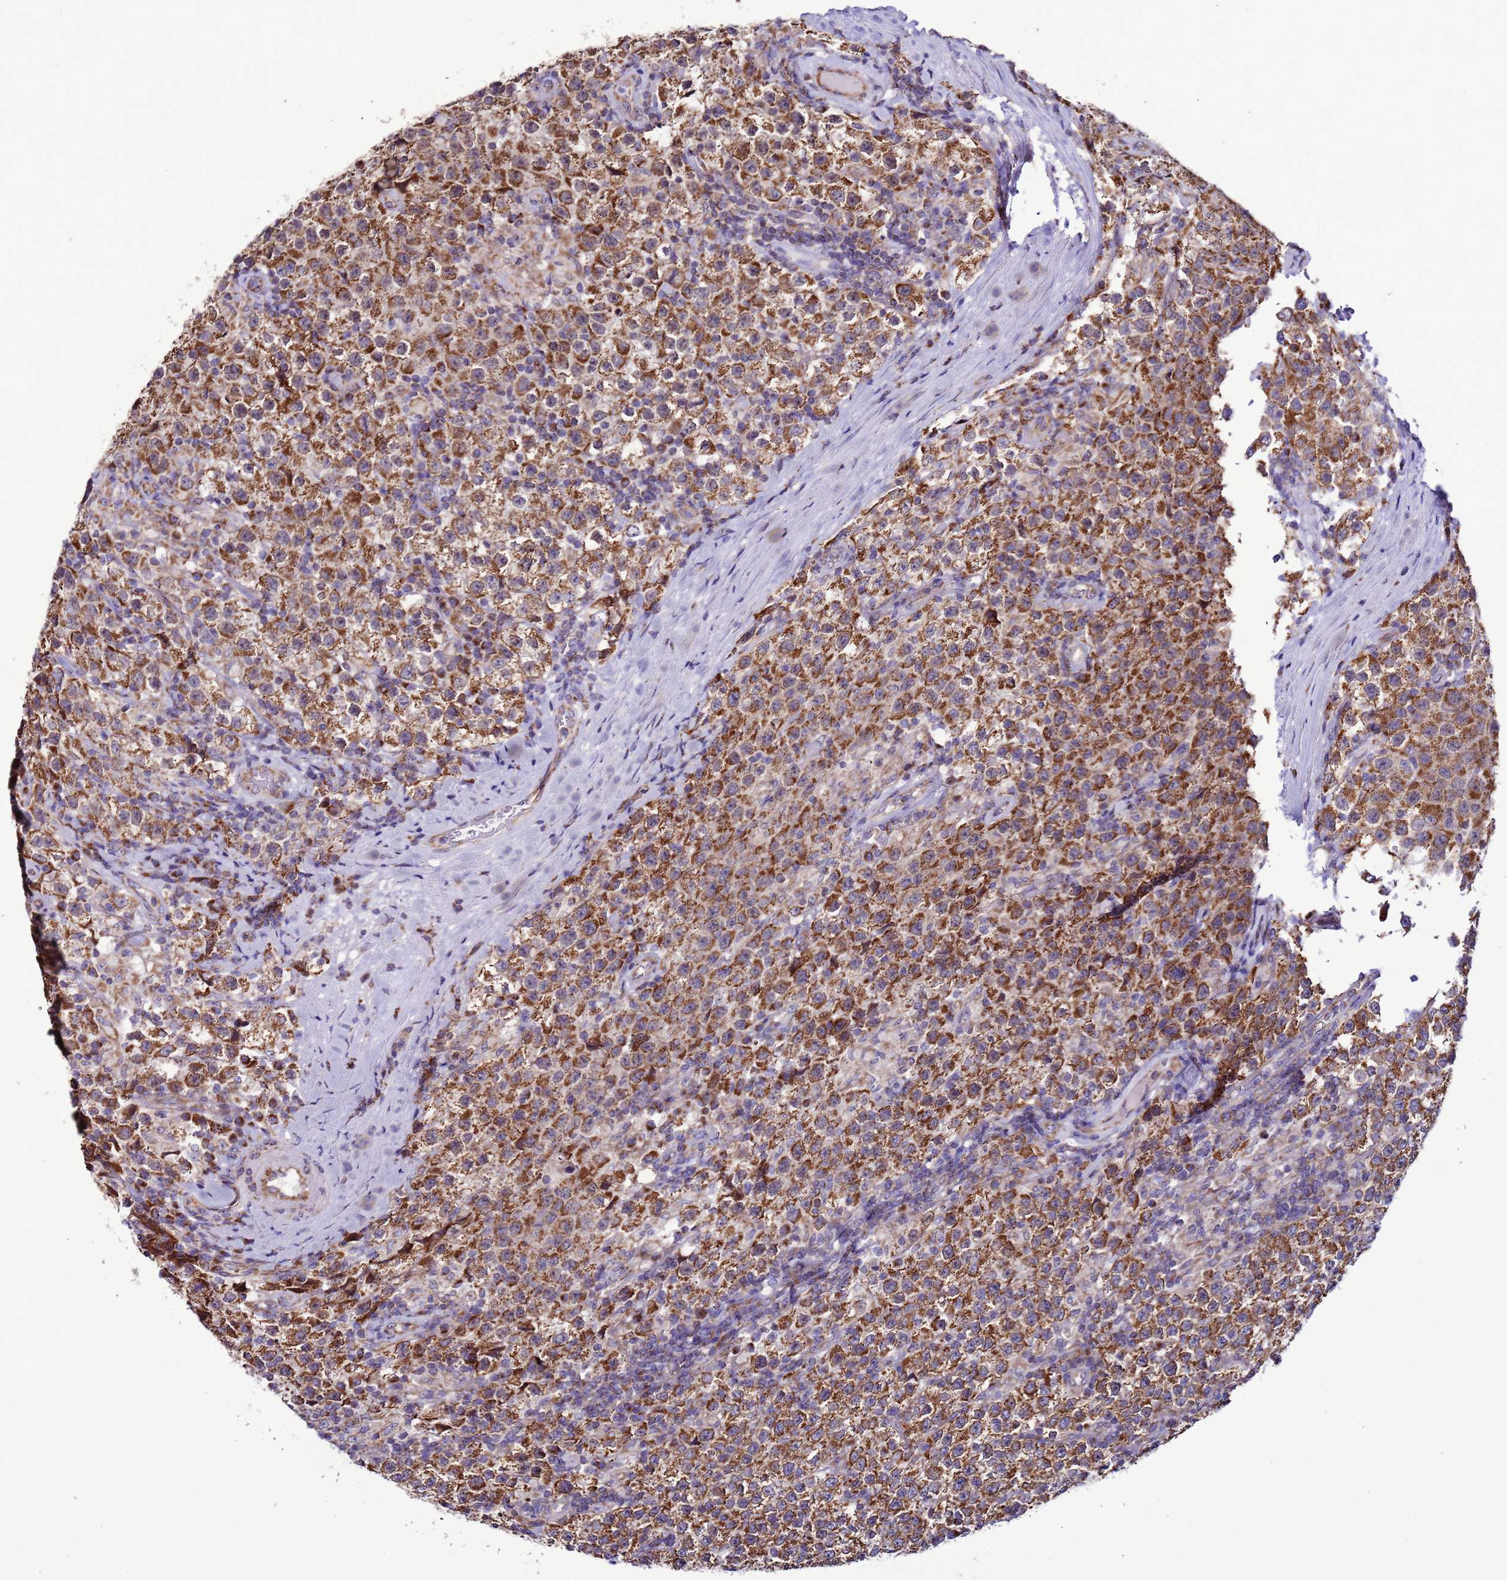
{"staining": {"intensity": "strong", "quantity": ">75%", "location": "cytoplasmic/membranous"}, "tissue": "testis cancer", "cell_type": "Tumor cells", "image_type": "cancer", "snomed": [{"axis": "morphology", "description": "Seminoma, NOS"}, {"axis": "morphology", "description": "Carcinoma, Embryonal, NOS"}, {"axis": "topography", "description": "Testis"}], "caption": "The photomicrograph demonstrates immunohistochemical staining of testis cancer (seminoma). There is strong cytoplasmic/membranous expression is present in about >75% of tumor cells.", "gene": "AHI1", "patient": {"sex": "male", "age": 41}}